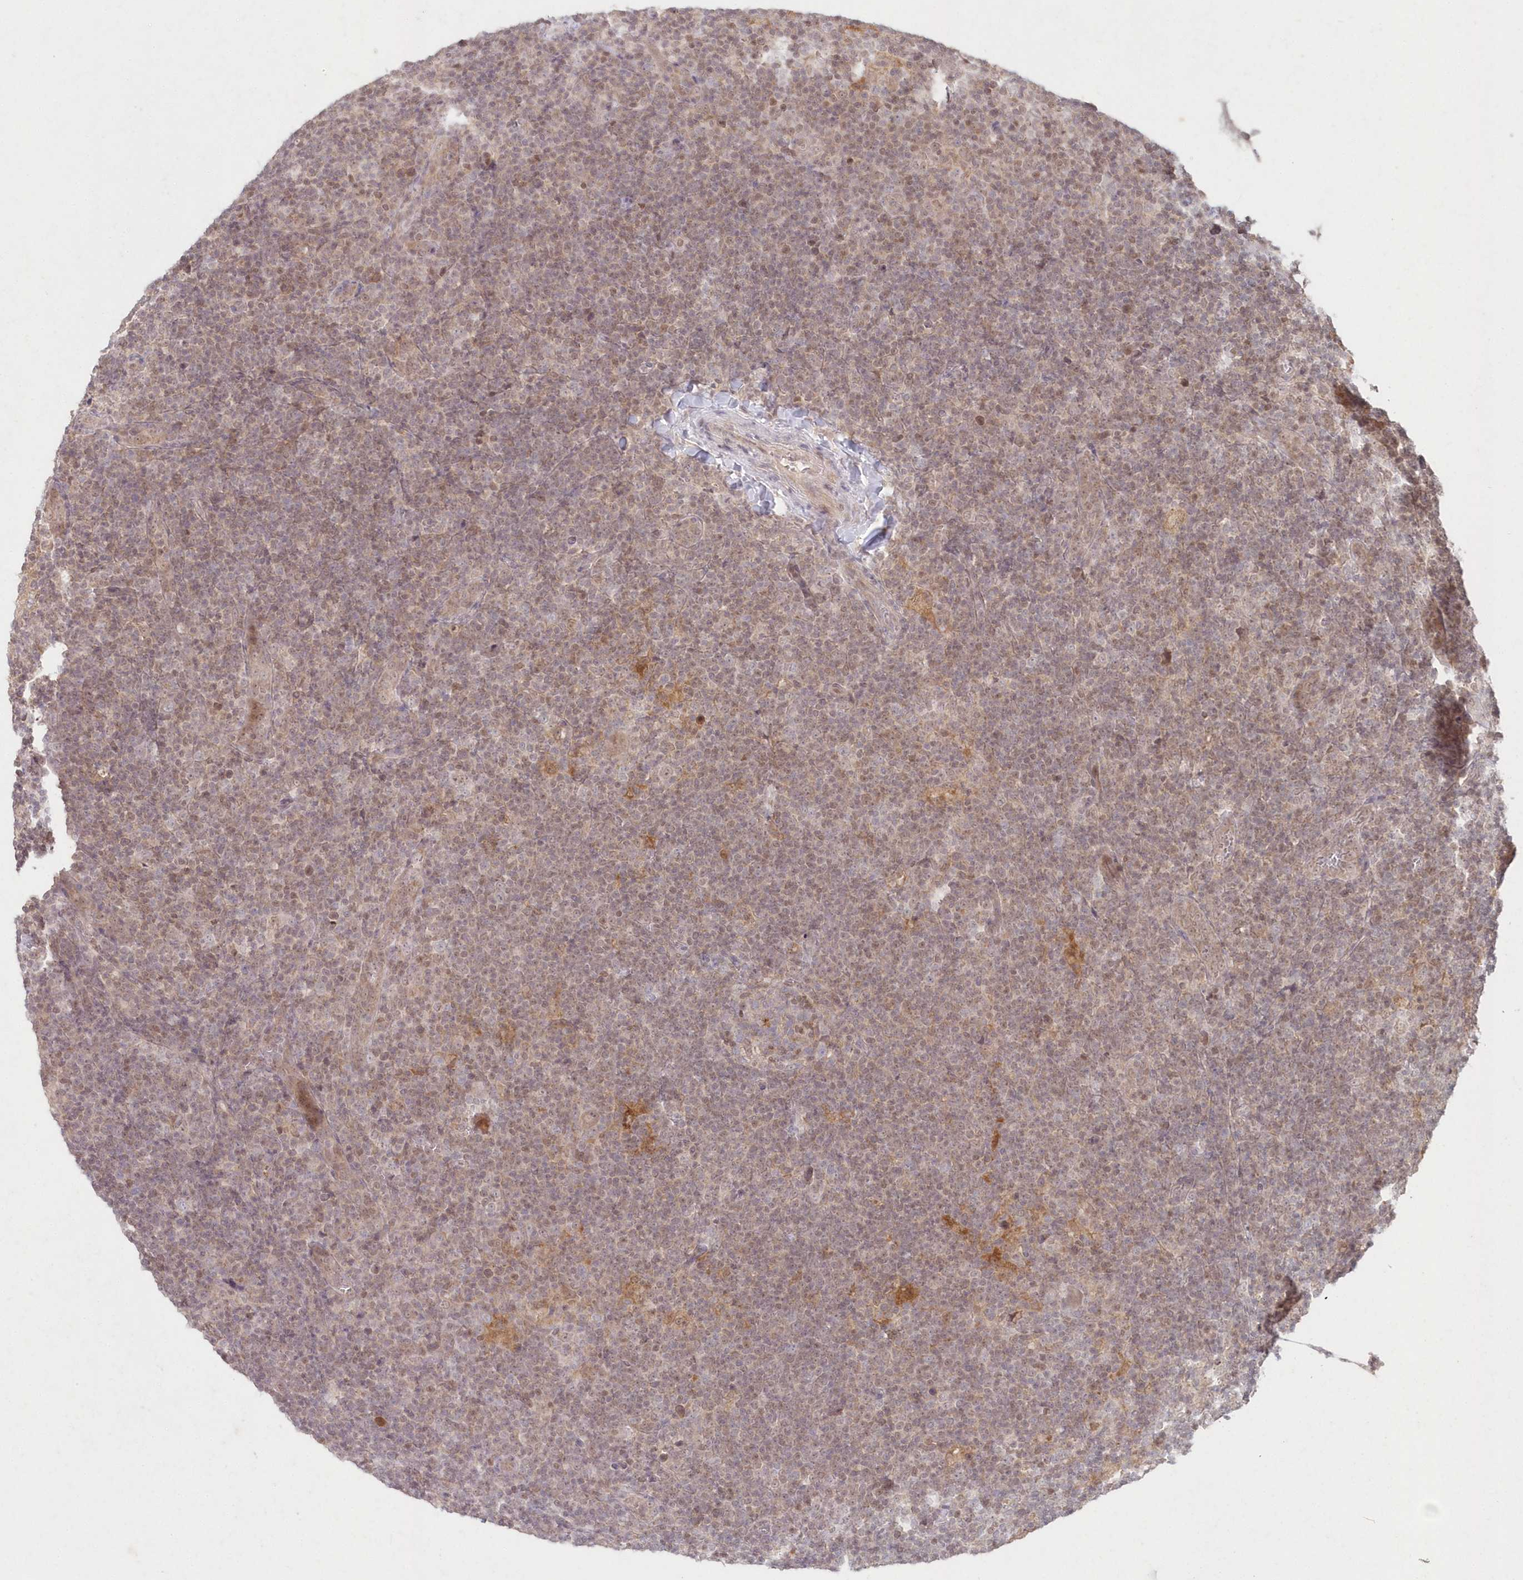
{"staining": {"intensity": "negative", "quantity": "none", "location": "none"}, "tissue": "lymphoma", "cell_type": "Tumor cells", "image_type": "cancer", "snomed": [{"axis": "morphology", "description": "Hodgkin's disease, NOS"}, {"axis": "topography", "description": "Lymph node"}], "caption": "IHC histopathology image of lymphoma stained for a protein (brown), which exhibits no expression in tumor cells. The staining was performed using DAB (3,3'-diaminobenzidine) to visualize the protein expression in brown, while the nuclei were stained in blue with hematoxylin (Magnification: 20x).", "gene": "ASCC1", "patient": {"sex": "female", "age": 57}}